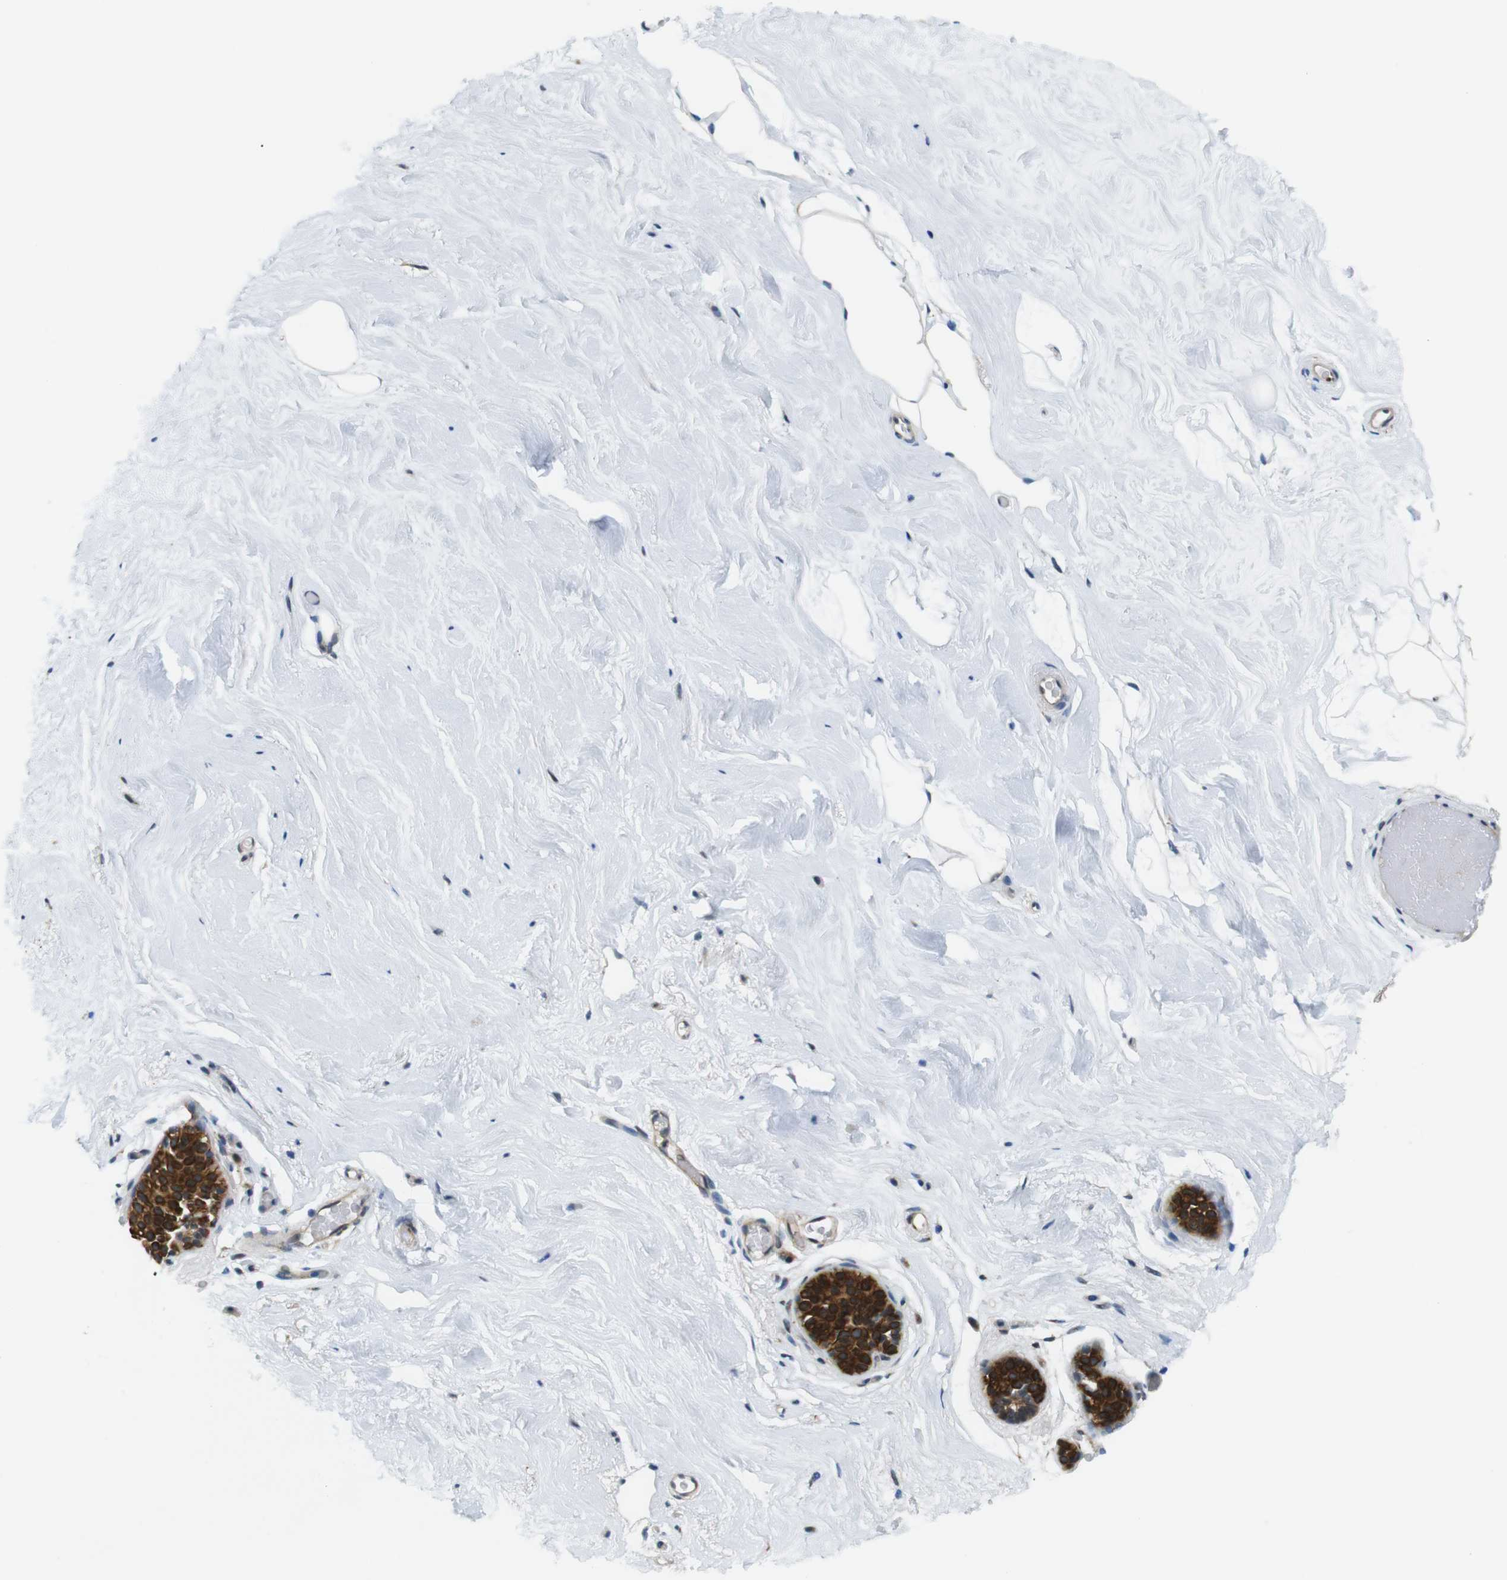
{"staining": {"intensity": "negative", "quantity": "none", "location": "none"}, "tissue": "breast", "cell_type": "Adipocytes", "image_type": "normal", "snomed": [{"axis": "morphology", "description": "Normal tissue, NOS"}, {"axis": "topography", "description": "Breast"}], "caption": "Image shows no protein staining in adipocytes of benign breast. Brightfield microscopy of immunohistochemistry stained with DAB (3,3'-diaminobenzidine) (brown) and hematoxylin (blue), captured at high magnification.", "gene": "ZDHHC3", "patient": {"sex": "female", "age": 75}}